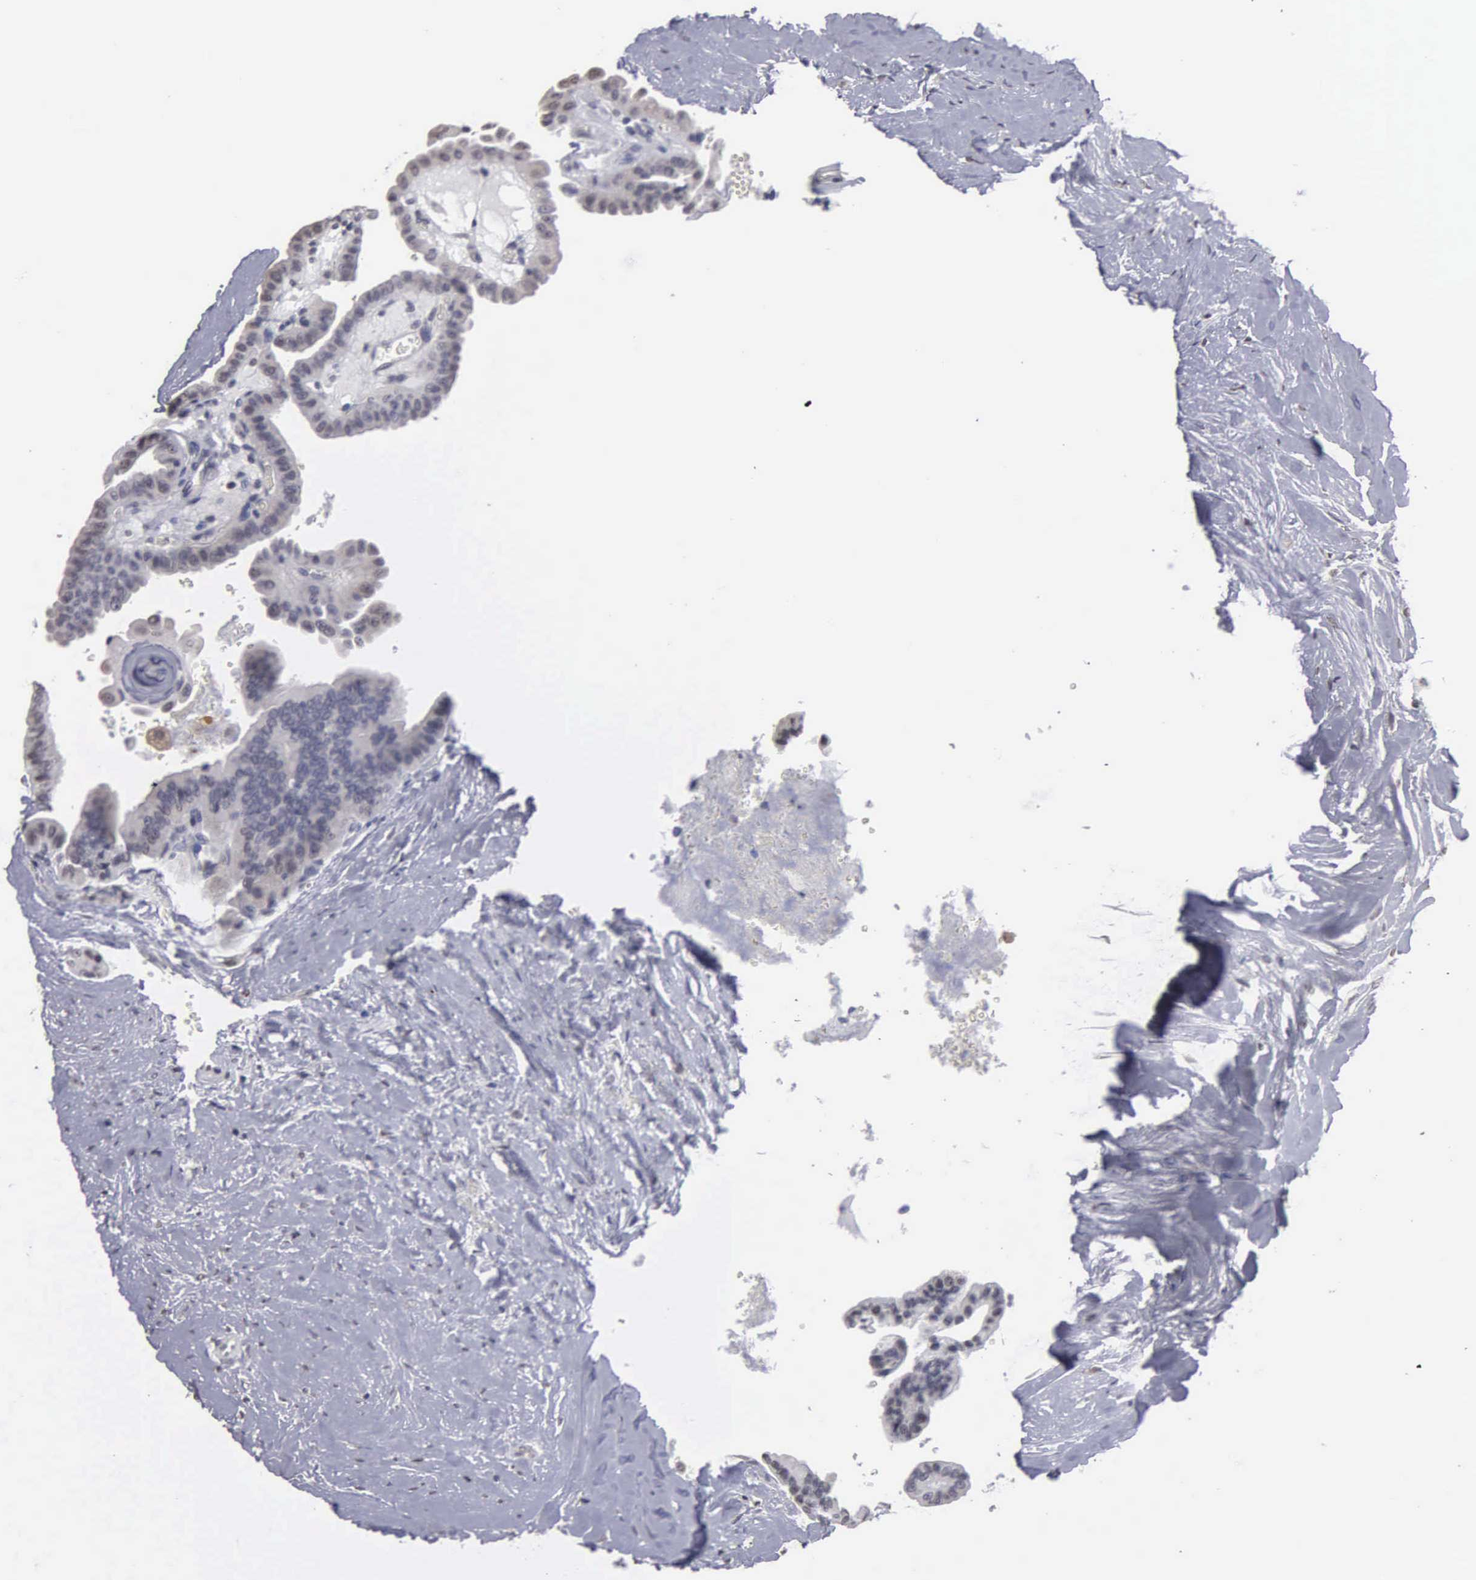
{"staining": {"intensity": "negative", "quantity": "none", "location": "none"}, "tissue": "thyroid cancer", "cell_type": "Tumor cells", "image_type": "cancer", "snomed": [{"axis": "morphology", "description": "Papillary adenocarcinoma, NOS"}, {"axis": "topography", "description": "Thyroid gland"}], "caption": "Tumor cells show no significant staining in thyroid papillary adenocarcinoma.", "gene": "UPB1", "patient": {"sex": "male", "age": 87}}